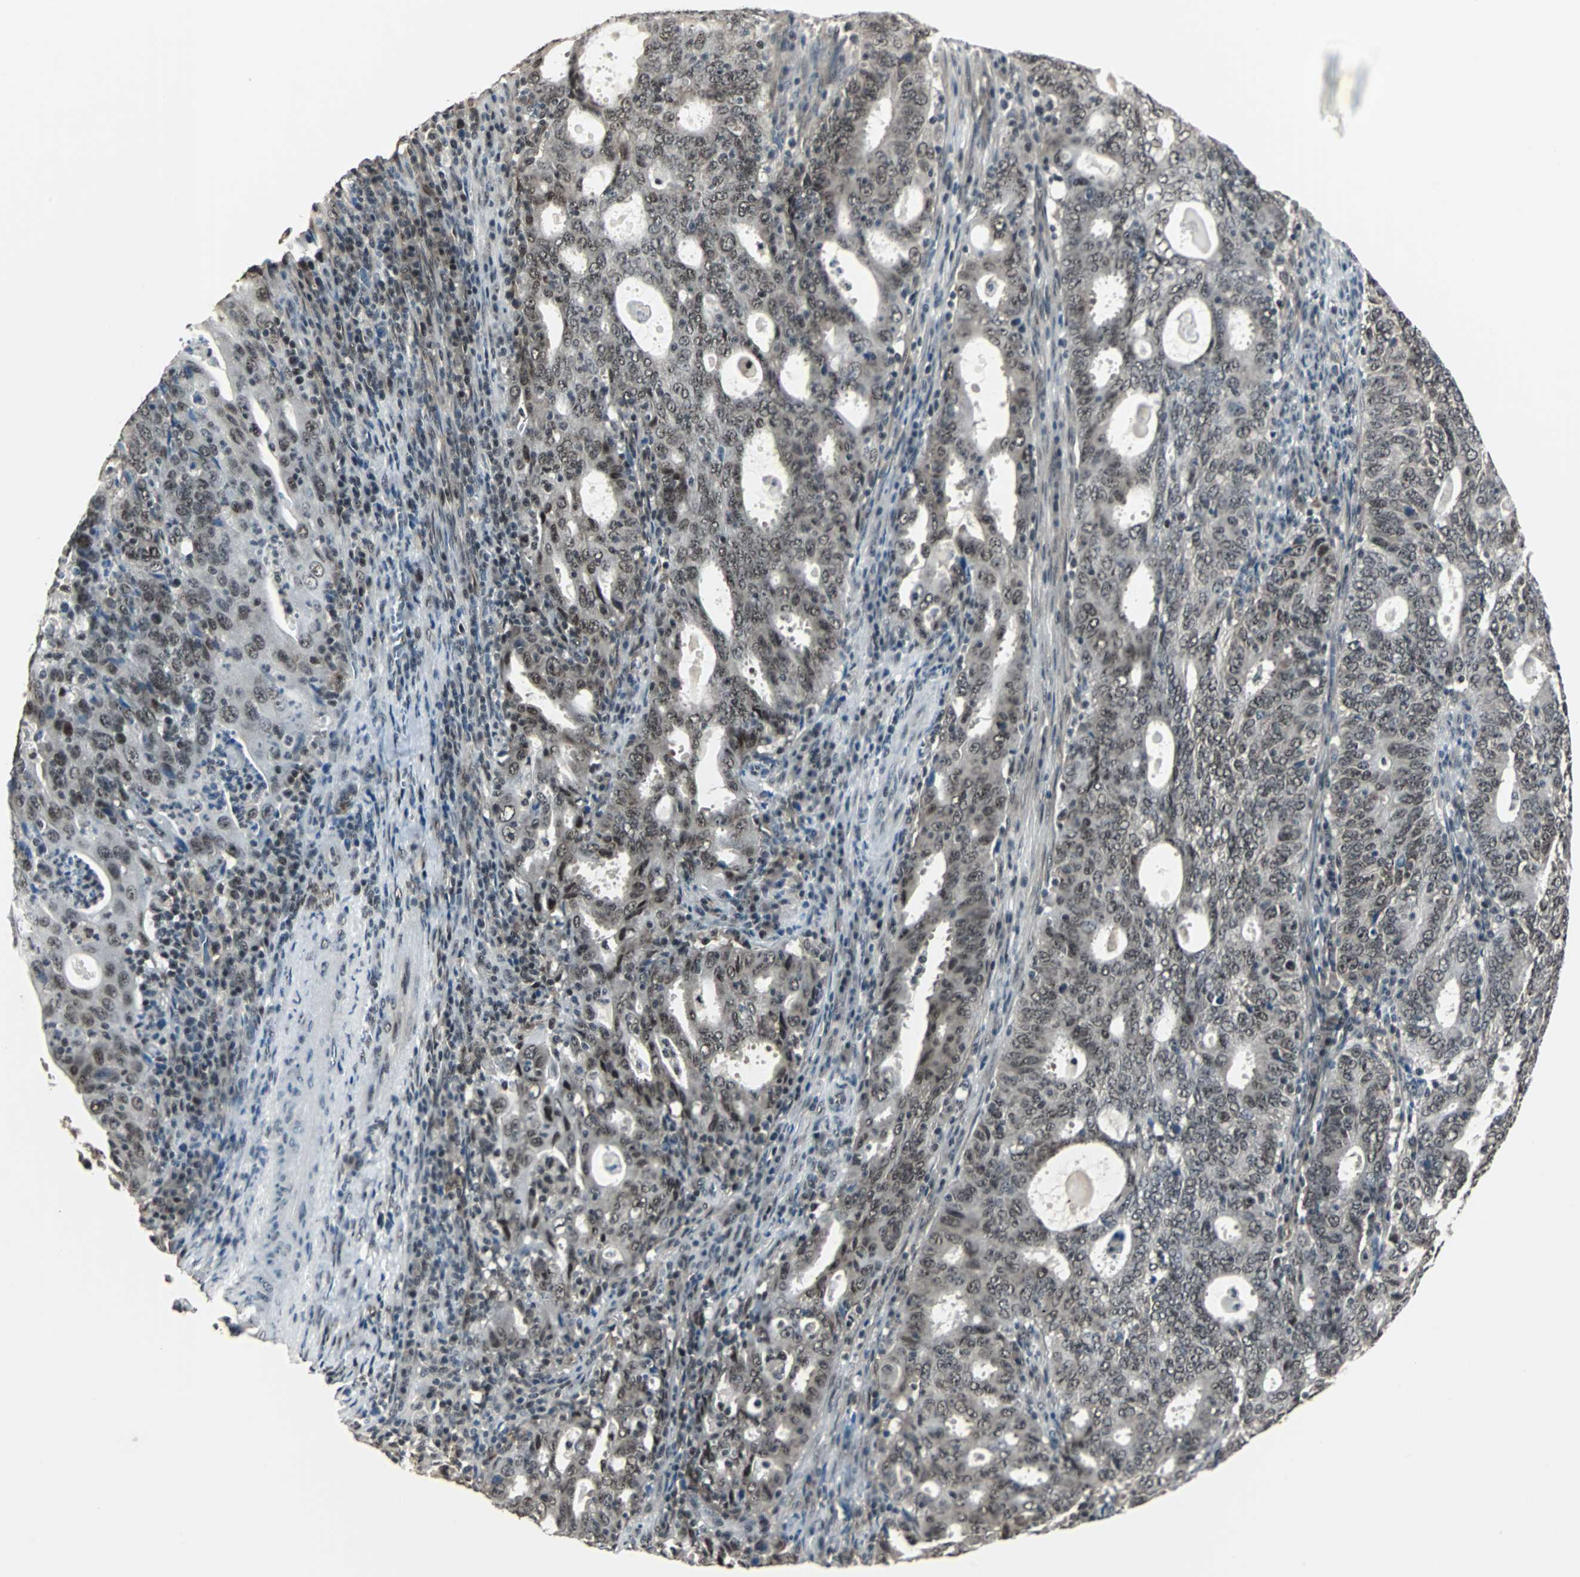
{"staining": {"intensity": "moderate", "quantity": ">75%", "location": "nuclear"}, "tissue": "cervical cancer", "cell_type": "Tumor cells", "image_type": "cancer", "snomed": [{"axis": "morphology", "description": "Adenocarcinoma, NOS"}, {"axis": "topography", "description": "Cervix"}], "caption": "Immunohistochemical staining of cervical cancer shows moderate nuclear protein expression in about >75% of tumor cells. (brown staining indicates protein expression, while blue staining denotes nuclei).", "gene": "MKX", "patient": {"sex": "female", "age": 44}}